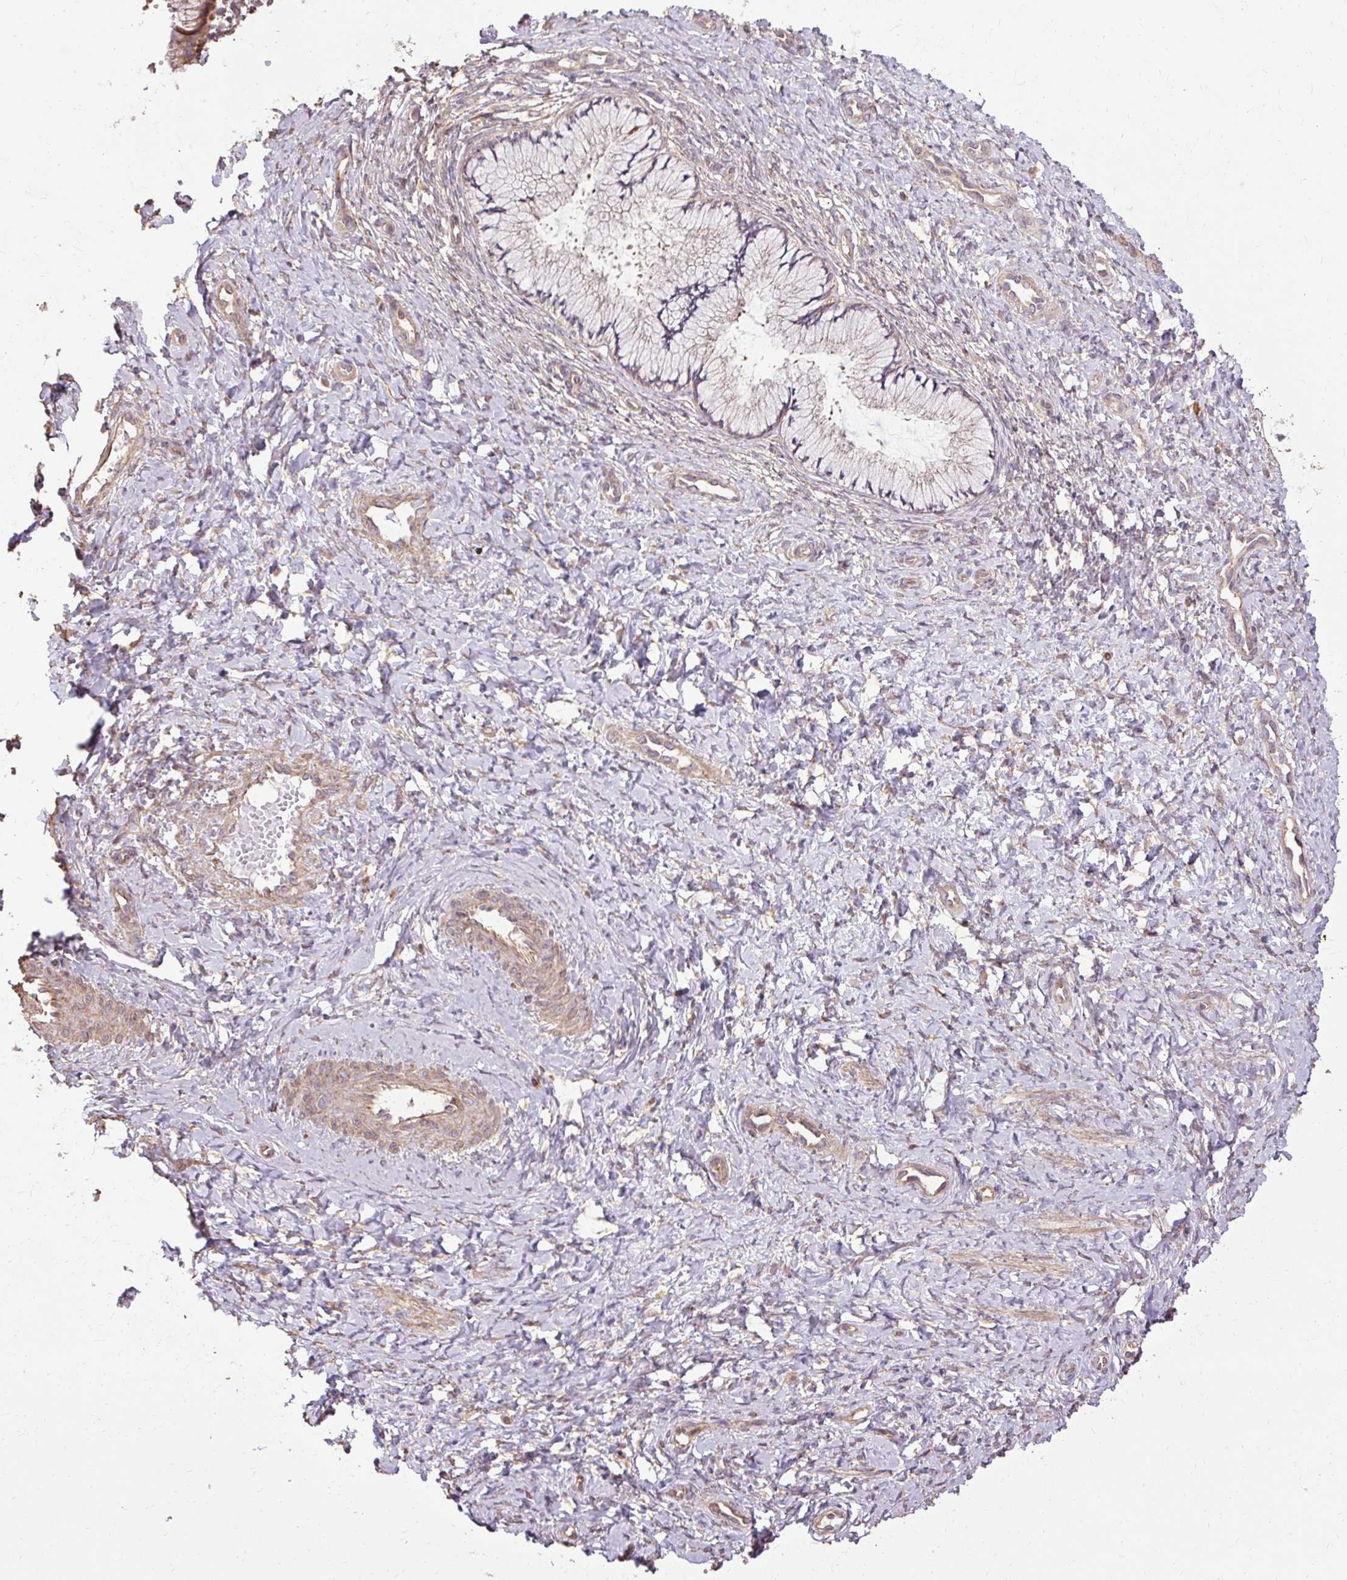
{"staining": {"intensity": "negative", "quantity": "none", "location": "none"}, "tissue": "cervix", "cell_type": "Glandular cells", "image_type": "normal", "snomed": [{"axis": "morphology", "description": "Normal tissue, NOS"}, {"axis": "topography", "description": "Cervix"}], "caption": "DAB immunohistochemical staining of normal cervix demonstrates no significant staining in glandular cells.", "gene": "FLRT1", "patient": {"sex": "female", "age": 37}}